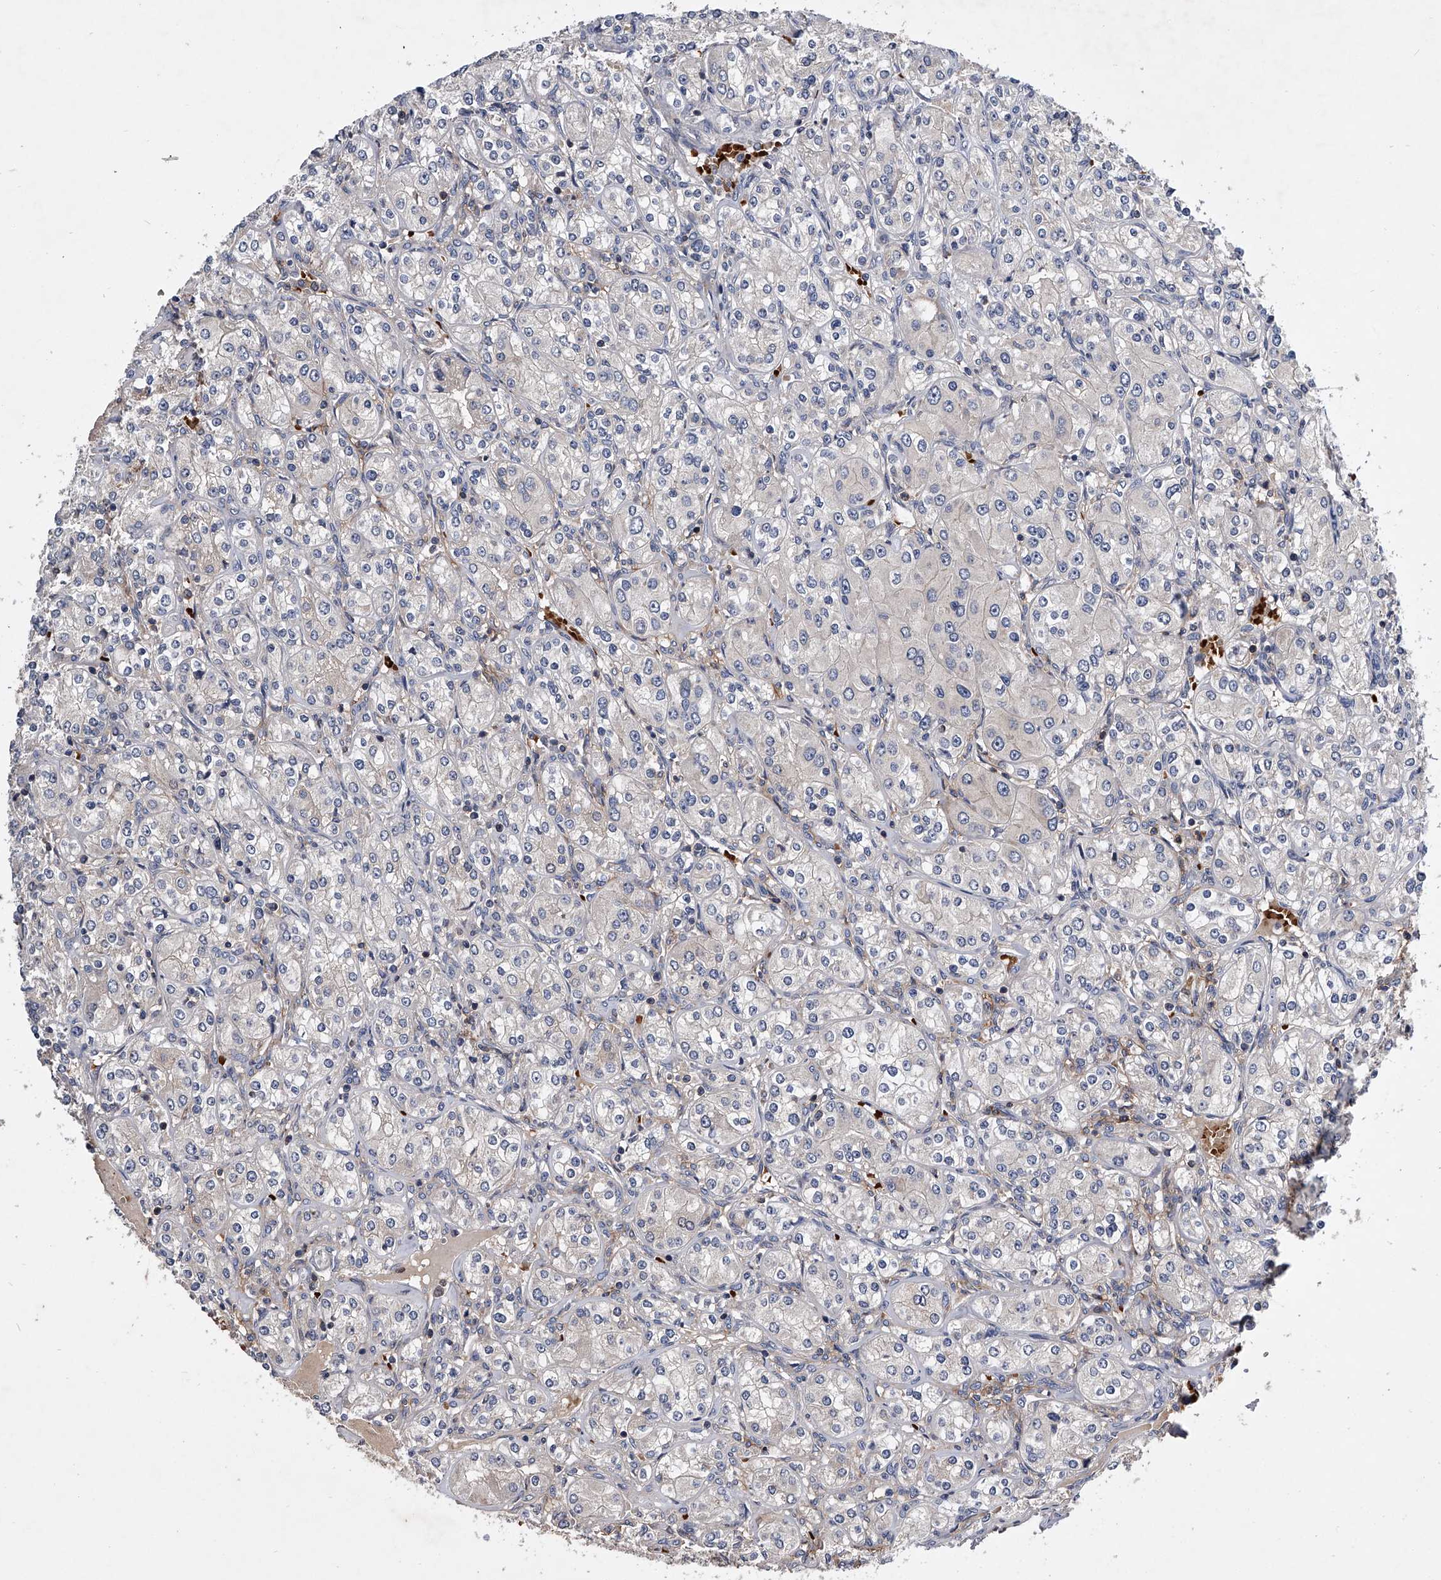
{"staining": {"intensity": "negative", "quantity": "none", "location": "none"}, "tissue": "renal cancer", "cell_type": "Tumor cells", "image_type": "cancer", "snomed": [{"axis": "morphology", "description": "Adenocarcinoma, NOS"}, {"axis": "topography", "description": "Kidney"}], "caption": "Tumor cells are negative for protein expression in human renal cancer.", "gene": "ZNF30", "patient": {"sex": "male", "age": 77}}